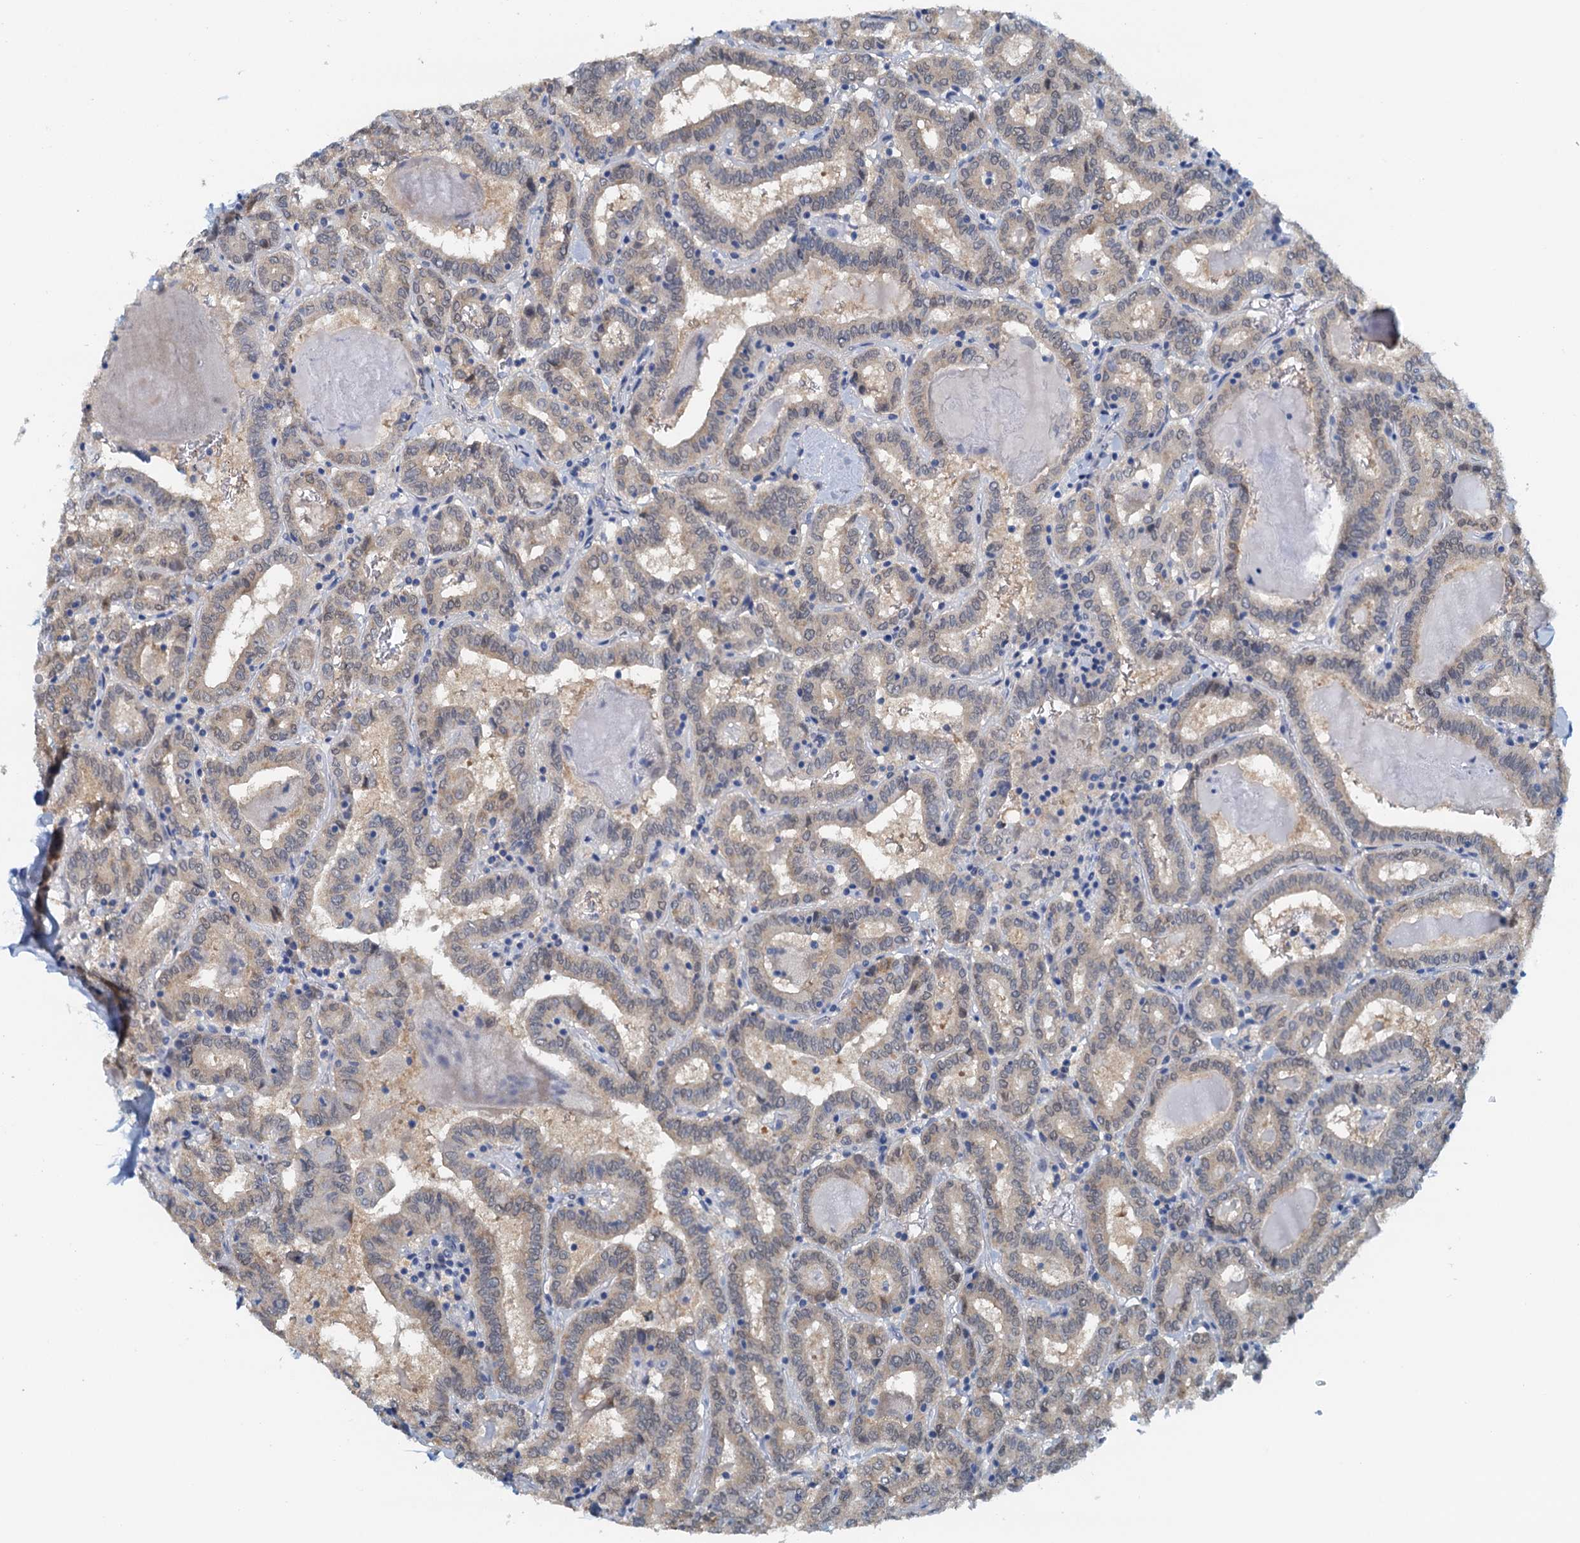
{"staining": {"intensity": "weak", "quantity": "<25%", "location": "cytoplasmic/membranous"}, "tissue": "thyroid cancer", "cell_type": "Tumor cells", "image_type": "cancer", "snomed": [{"axis": "morphology", "description": "Papillary adenocarcinoma, NOS"}, {"axis": "topography", "description": "Thyroid gland"}], "caption": "Immunohistochemistry histopathology image of papillary adenocarcinoma (thyroid) stained for a protein (brown), which shows no staining in tumor cells.", "gene": "DTD1", "patient": {"sex": "female", "age": 72}}